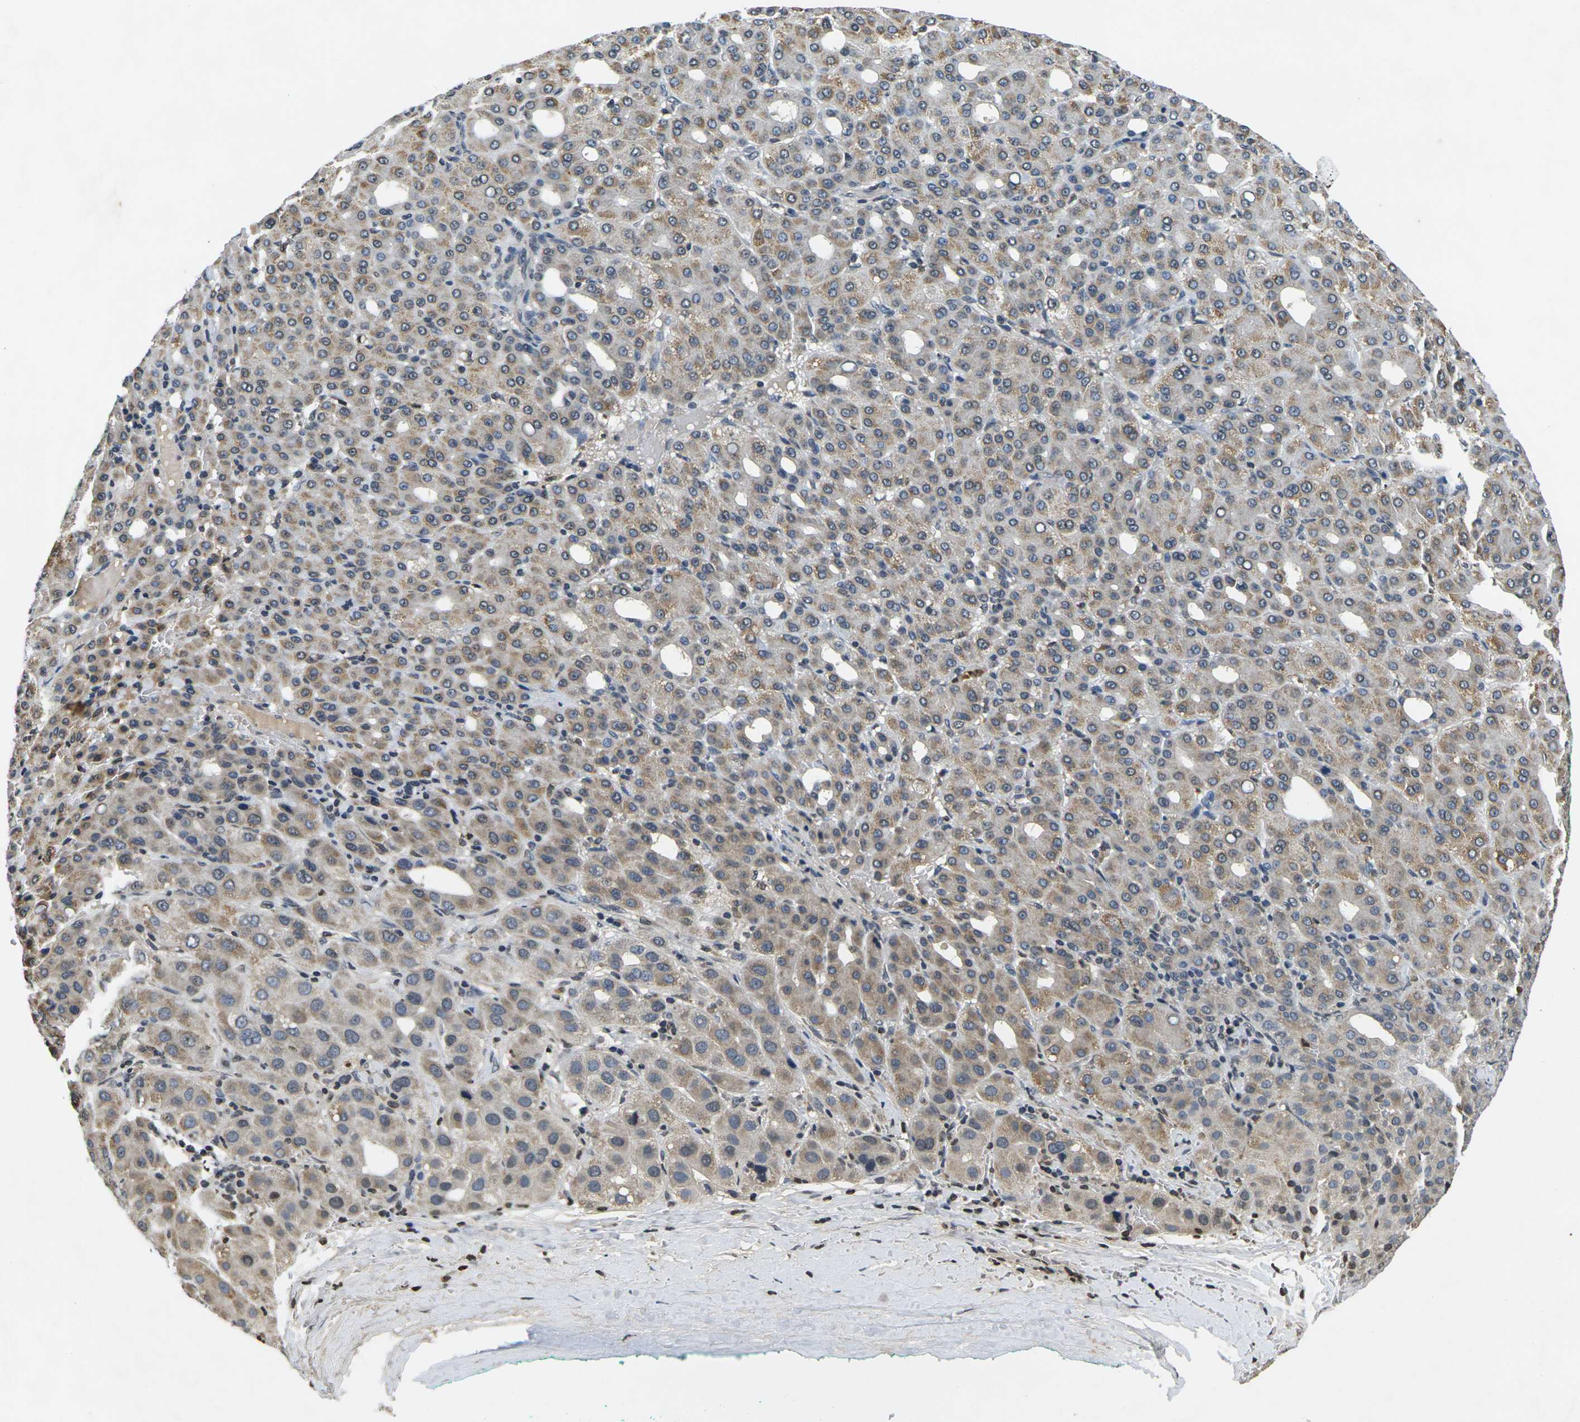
{"staining": {"intensity": "moderate", "quantity": "25%-75%", "location": "cytoplasmic/membranous"}, "tissue": "liver cancer", "cell_type": "Tumor cells", "image_type": "cancer", "snomed": [{"axis": "morphology", "description": "Carcinoma, Hepatocellular, NOS"}, {"axis": "topography", "description": "Liver"}], "caption": "A brown stain labels moderate cytoplasmic/membranous staining of a protein in human liver cancer tumor cells.", "gene": "C1QC", "patient": {"sex": "male", "age": 65}}